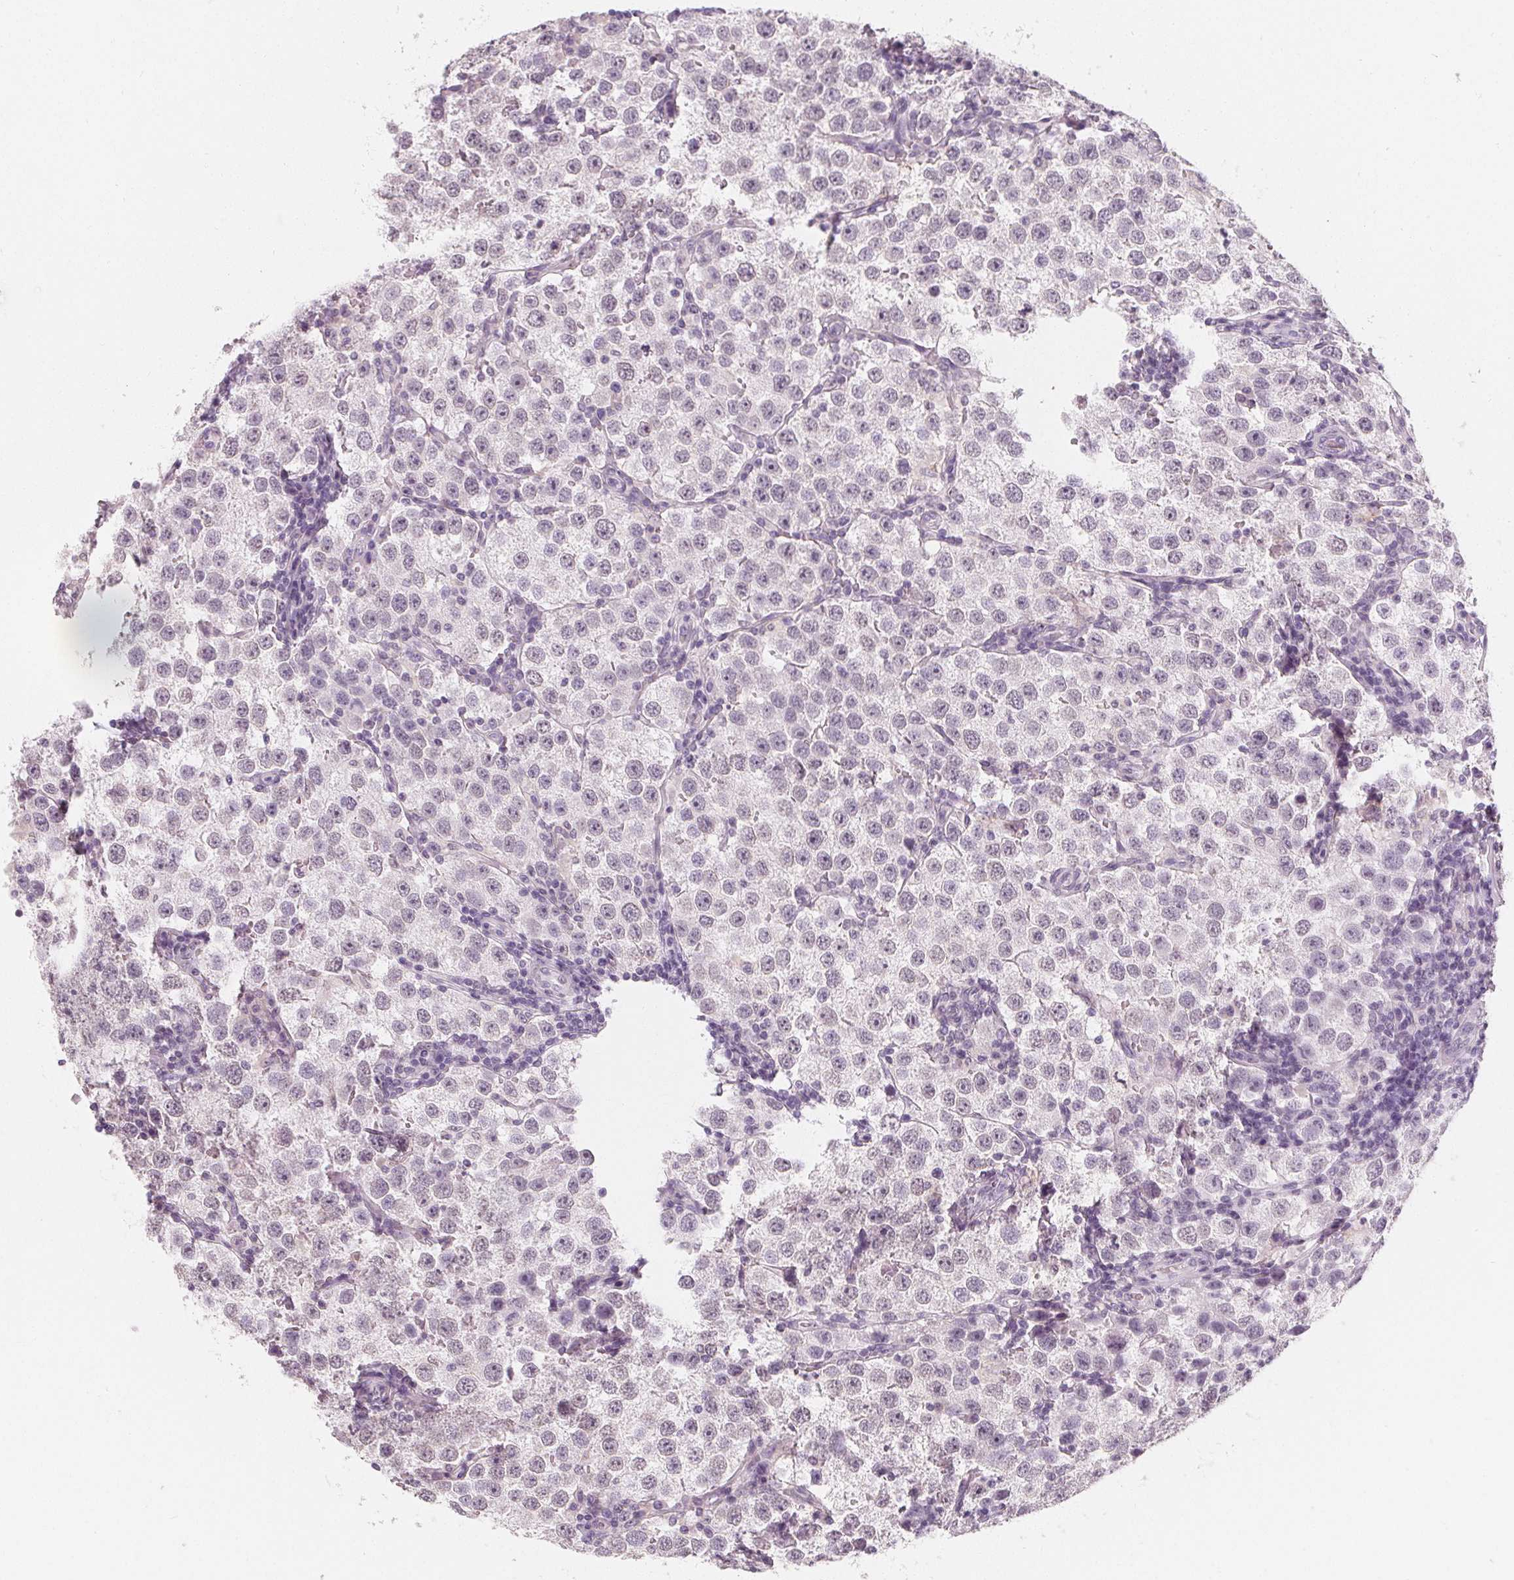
{"staining": {"intensity": "negative", "quantity": "none", "location": "none"}, "tissue": "testis cancer", "cell_type": "Tumor cells", "image_type": "cancer", "snomed": [{"axis": "morphology", "description": "Seminoma, NOS"}, {"axis": "topography", "description": "Testis"}], "caption": "Testis seminoma was stained to show a protein in brown. There is no significant staining in tumor cells.", "gene": "DBX2", "patient": {"sex": "male", "age": 37}}